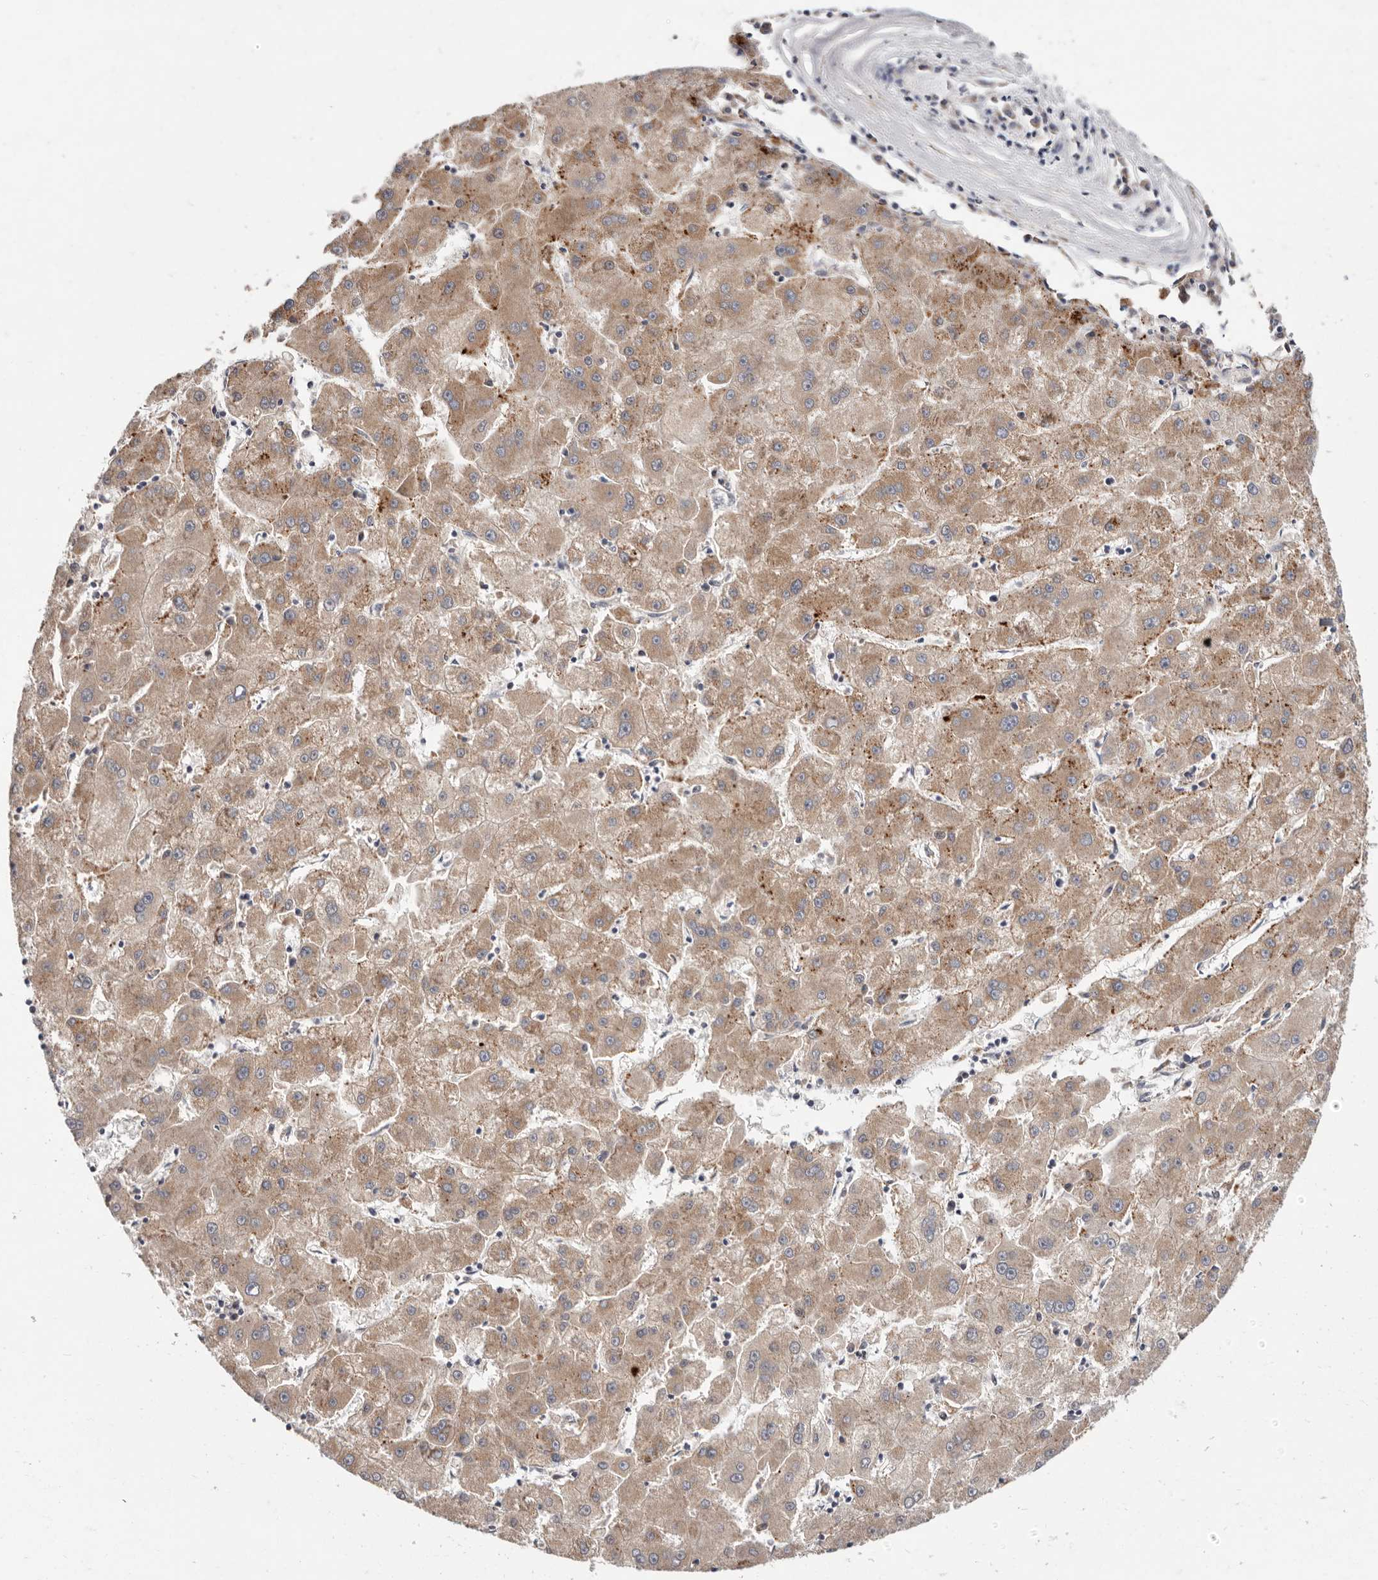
{"staining": {"intensity": "moderate", "quantity": ">75%", "location": "cytoplasmic/membranous"}, "tissue": "liver cancer", "cell_type": "Tumor cells", "image_type": "cancer", "snomed": [{"axis": "morphology", "description": "Carcinoma, Hepatocellular, NOS"}, {"axis": "topography", "description": "Liver"}], "caption": "Tumor cells demonstrate medium levels of moderate cytoplasmic/membranous positivity in approximately >75% of cells in liver hepatocellular carcinoma.", "gene": "TOR3A", "patient": {"sex": "male", "age": 72}}